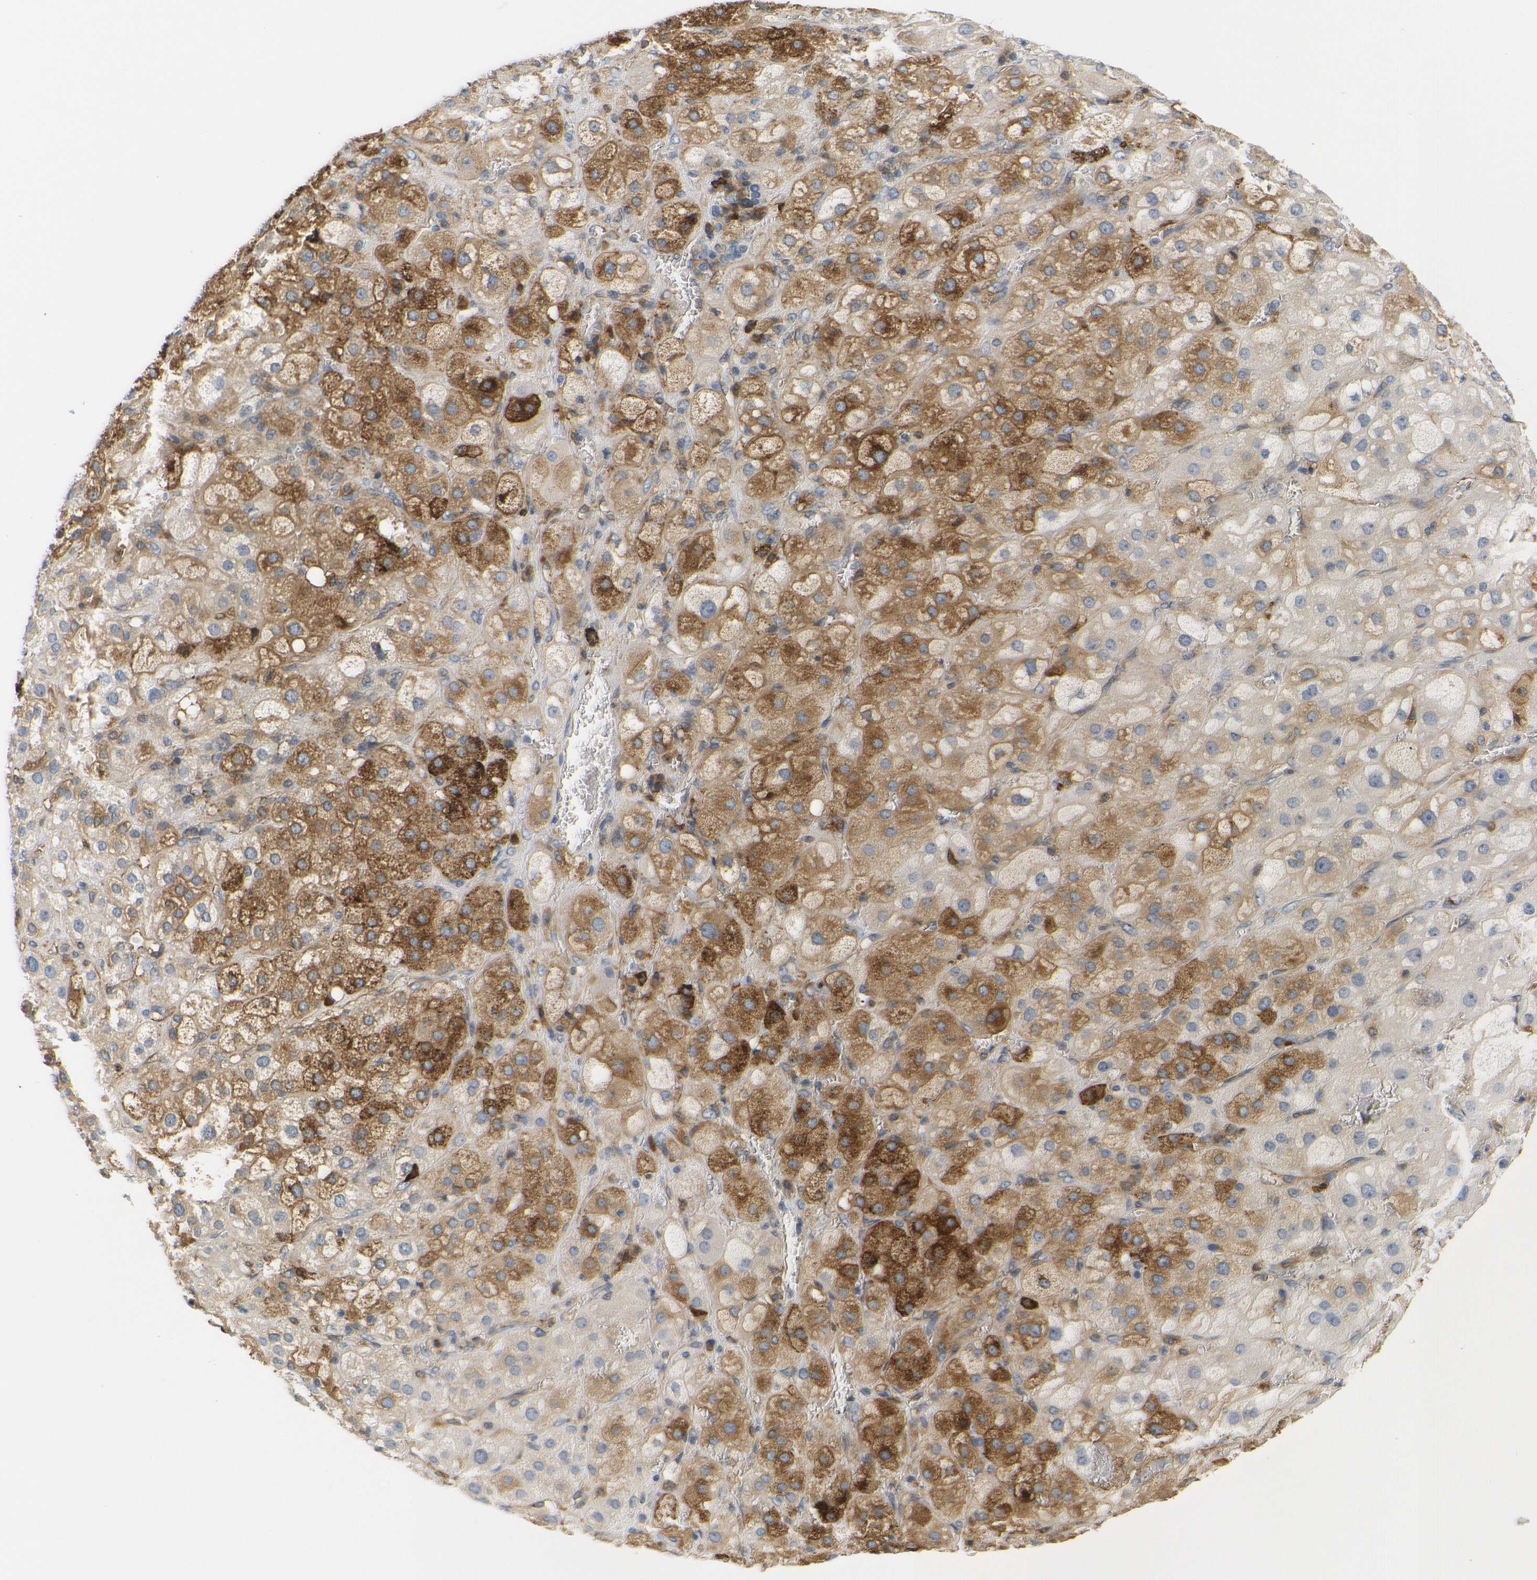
{"staining": {"intensity": "moderate", "quantity": "25%-75%", "location": "cytoplasmic/membranous"}, "tissue": "adrenal gland", "cell_type": "Glandular cells", "image_type": "normal", "snomed": [{"axis": "morphology", "description": "Normal tissue, NOS"}, {"axis": "topography", "description": "Adrenal gland"}], "caption": "Immunohistochemistry photomicrograph of benign adrenal gland stained for a protein (brown), which displays medium levels of moderate cytoplasmic/membranous positivity in about 25%-75% of glandular cells.", "gene": "HLA", "patient": {"sex": "female", "age": 47}}